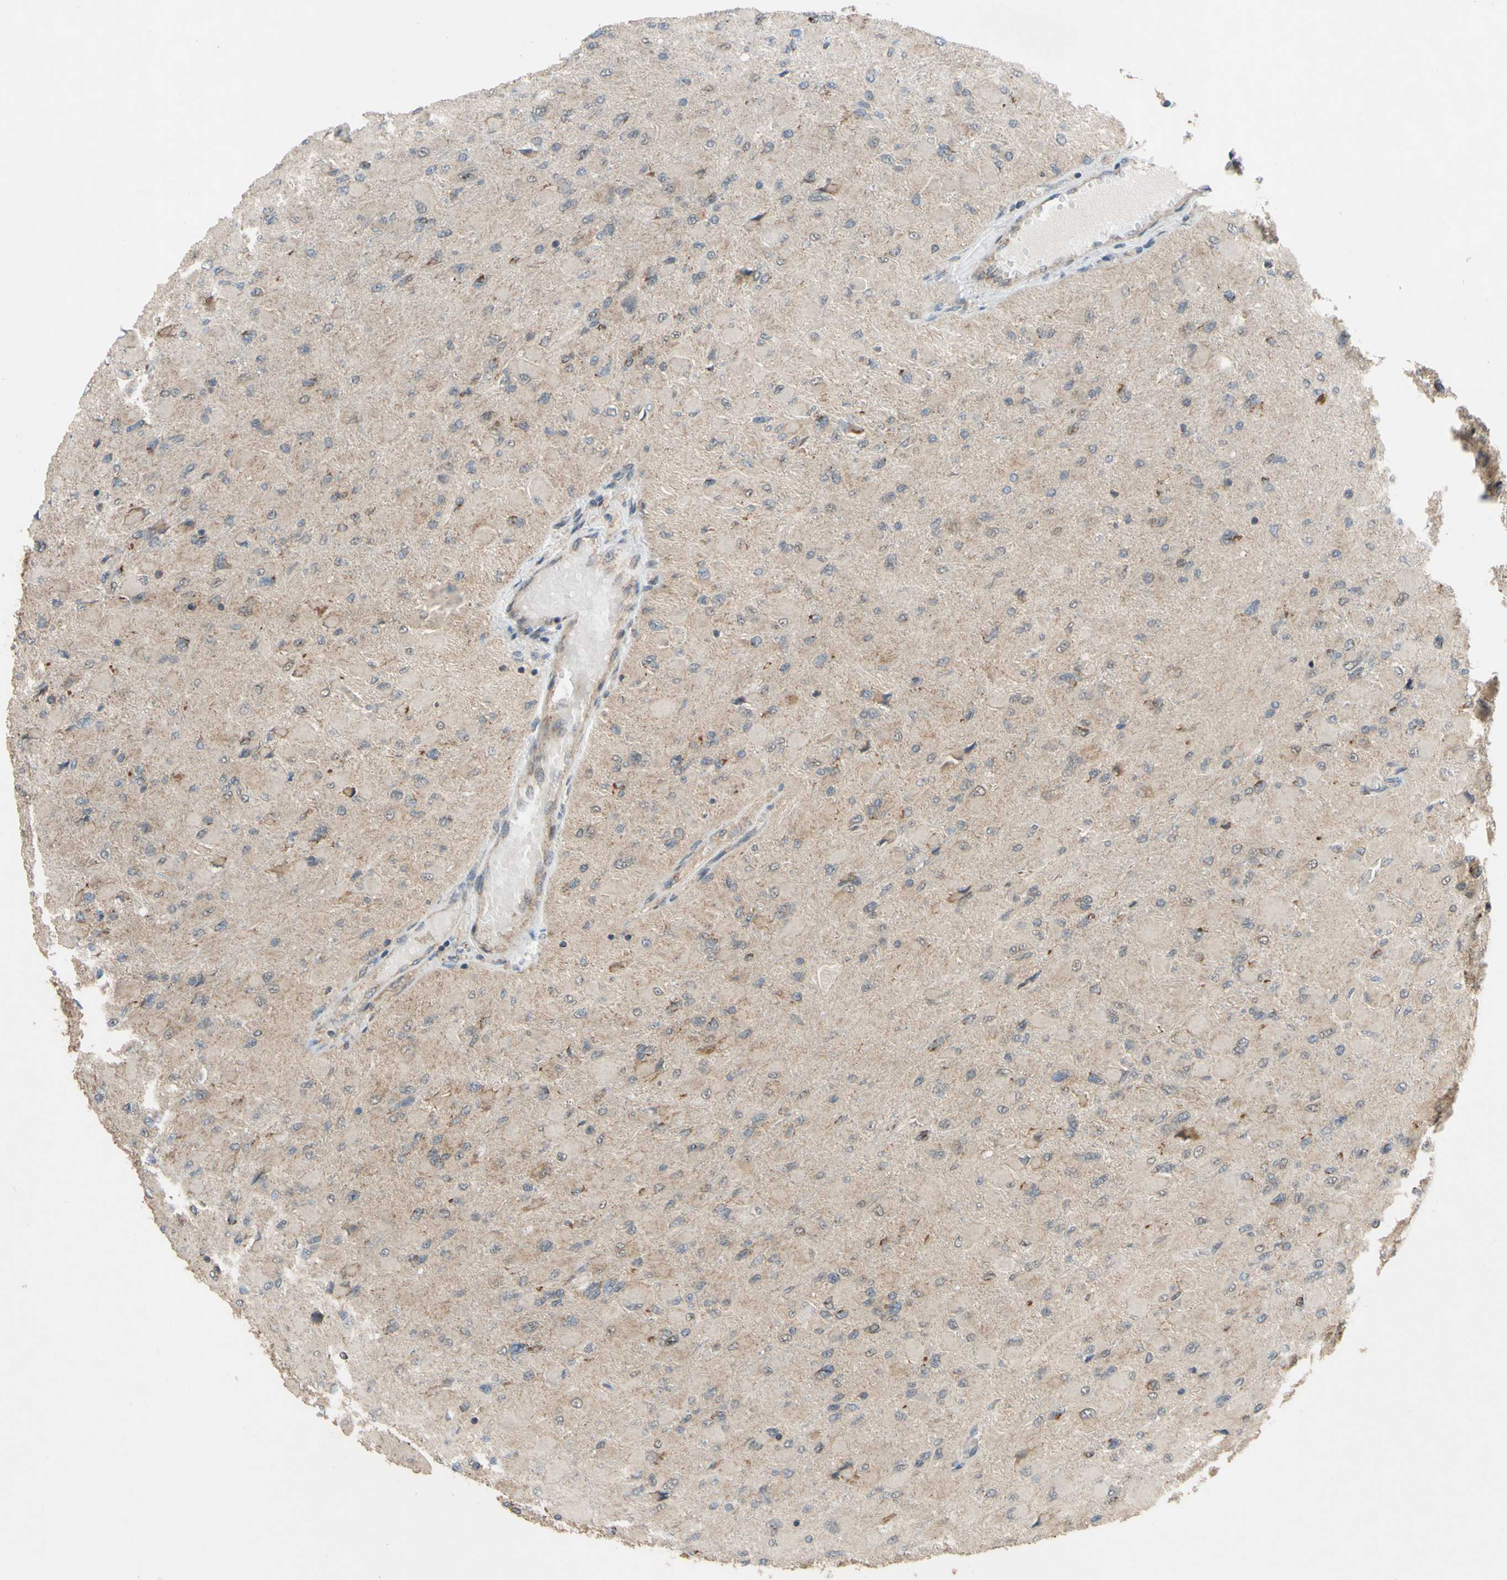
{"staining": {"intensity": "negative", "quantity": "none", "location": "none"}, "tissue": "glioma", "cell_type": "Tumor cells", "image_type": "cancer", "snomed": [{"axis": "morphology", "description": "Glioma, malignant, High grade"}, {"axis": "topography", "description": "Cerebral cortex"}], "caption": "Immunohistochemistry (IHC) photomicrograph of neoplastic tissue: human high-grade glioma (malignant) stained with DAB displays no significant protein expression in tumor cells.", "gene": "CD164", "patient": {"sex": "female", "age": 36}}